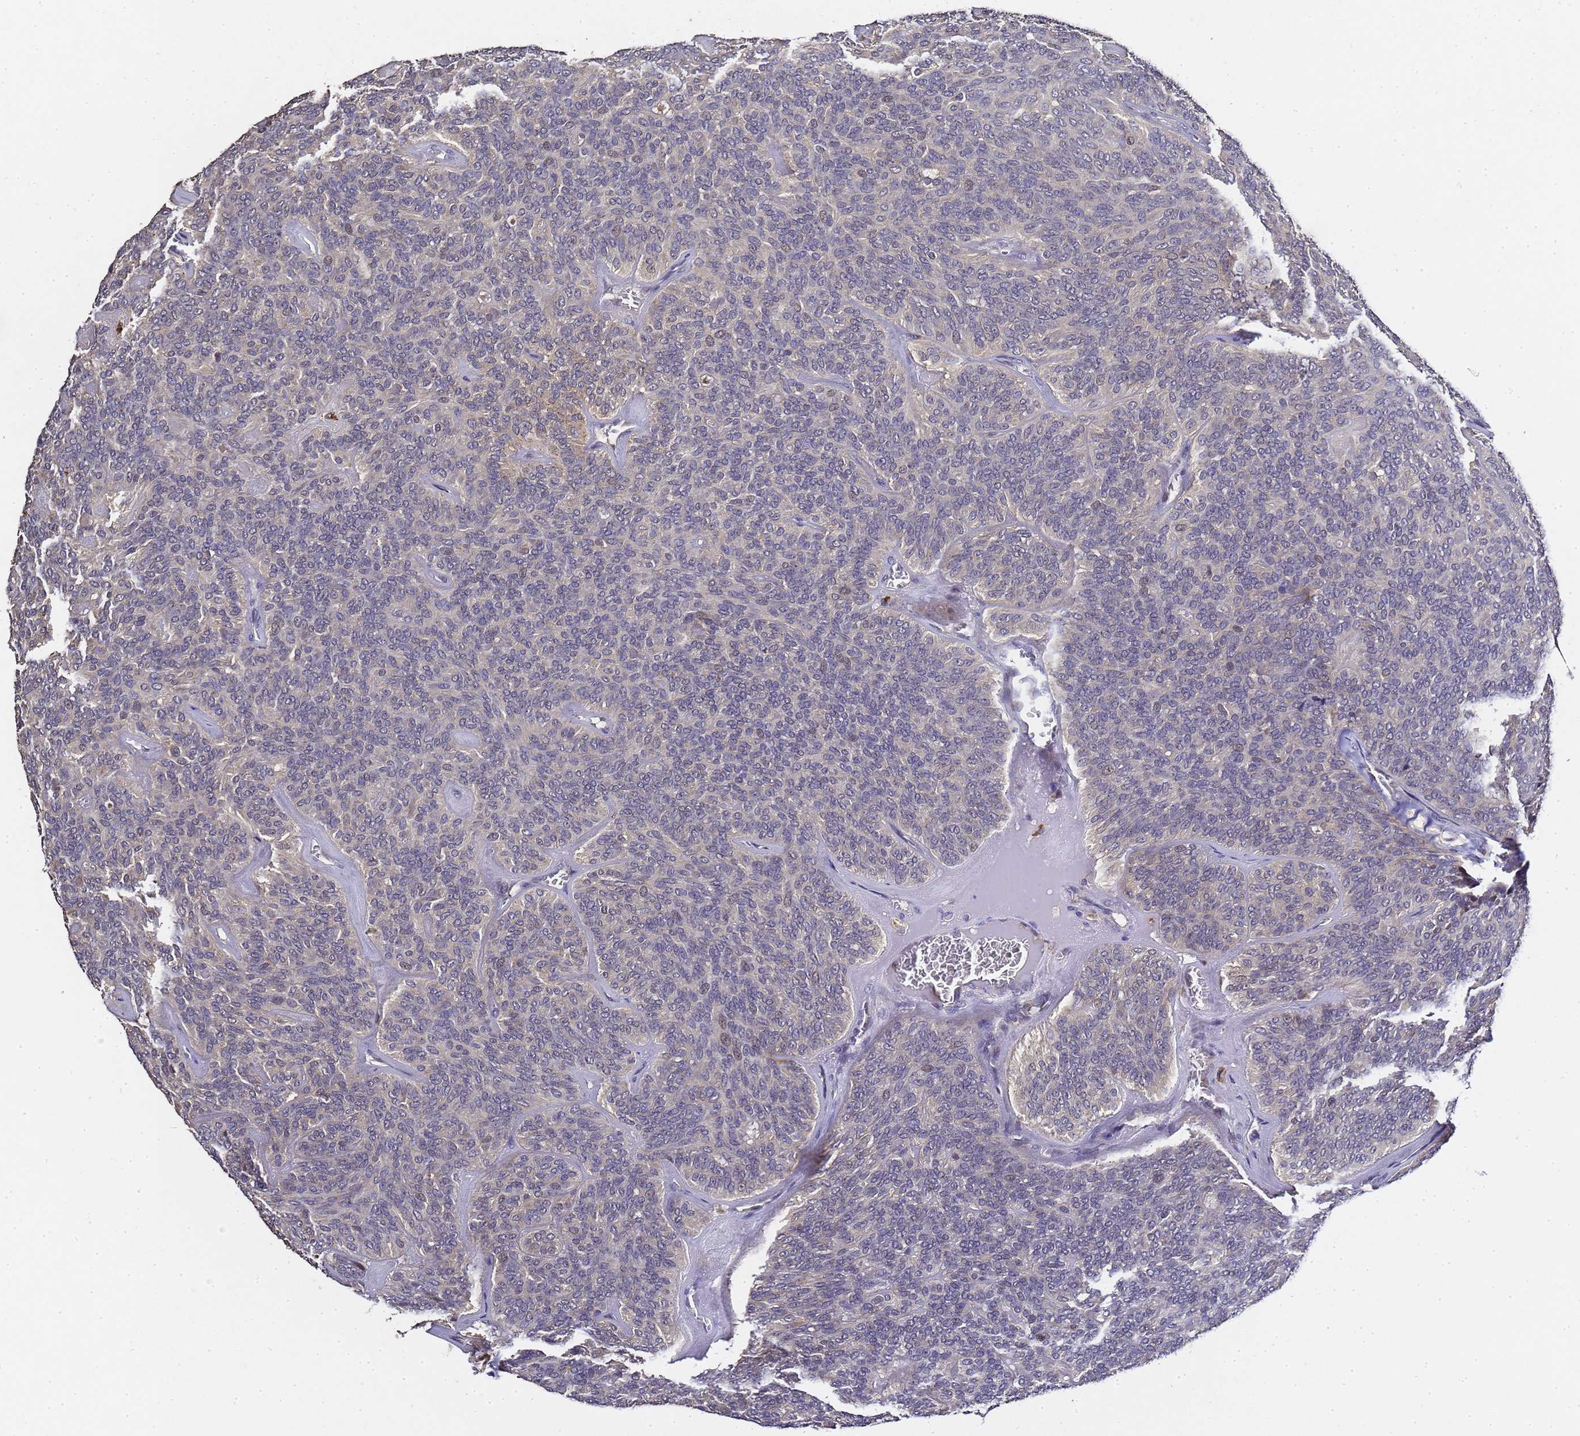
{"staining": {"intensity": "weak", "quantity": "<25%", "location": "nuclear"}, "tissue": "head and neck cancer", "cell_type": "Tumor cells", "image_type": "cancer", "snomed": [{"axis": "morphology", "description": "Adenocarcinoma, NOS"}, {"axis": "topography", "description": "Head-Neck"}], "caption": "A high-resolution histopathology image shows immunohistochemistry staining of head and neck cancer, which shows no significant positivity in tumor cells. Brightfield microscopy of immunohistochemistry (IHC) stained with DAB (3,3'-diaminobenzidine) (brown) and hematoxylin (blue), captured at high magnification.", "gene": "LGI4", "patient": {"sex": "male", "age": 66}}